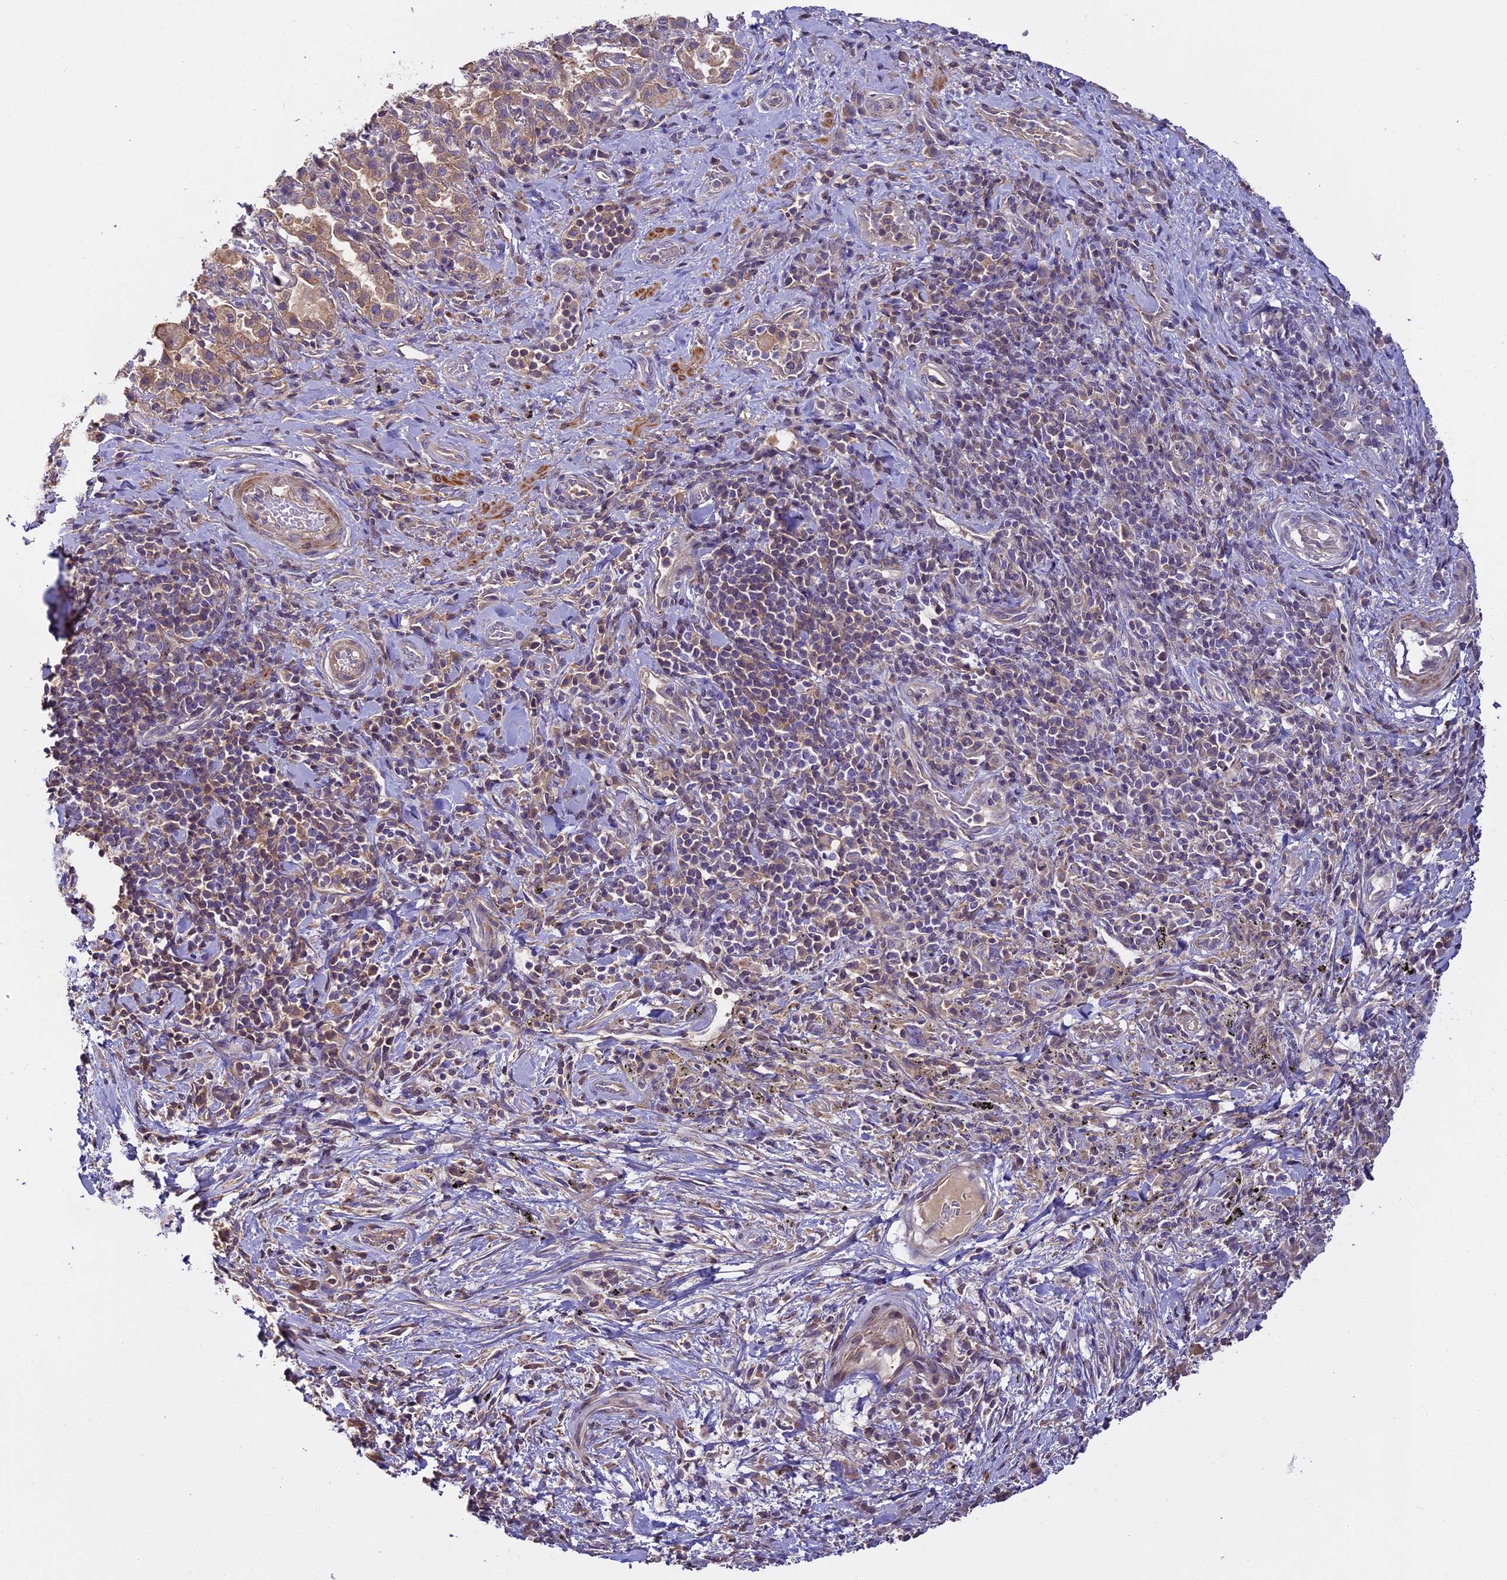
{"staining": {"intensity": "negative", "quantity": "none", "location": "none"}, "tissue": "adipose tissue", "cell_type": "Adipocytes", "image_type": "normal", "snomed": [{"axis": "morphology", "description": "Normal tissue, NOS"}, {"axis": "morphology", "description": "Squamous cell carcinoma, NOS"}, {"axis": "topography", "description": "Bronchus"}, {"axis": "topography", "description": "Lung"}], "caption": "The photomicrograph shows no significant positivity in adipocytes of adipose tissue.", "gene": "FAM98C", "patient": {"sex": "male", "age": 64}}